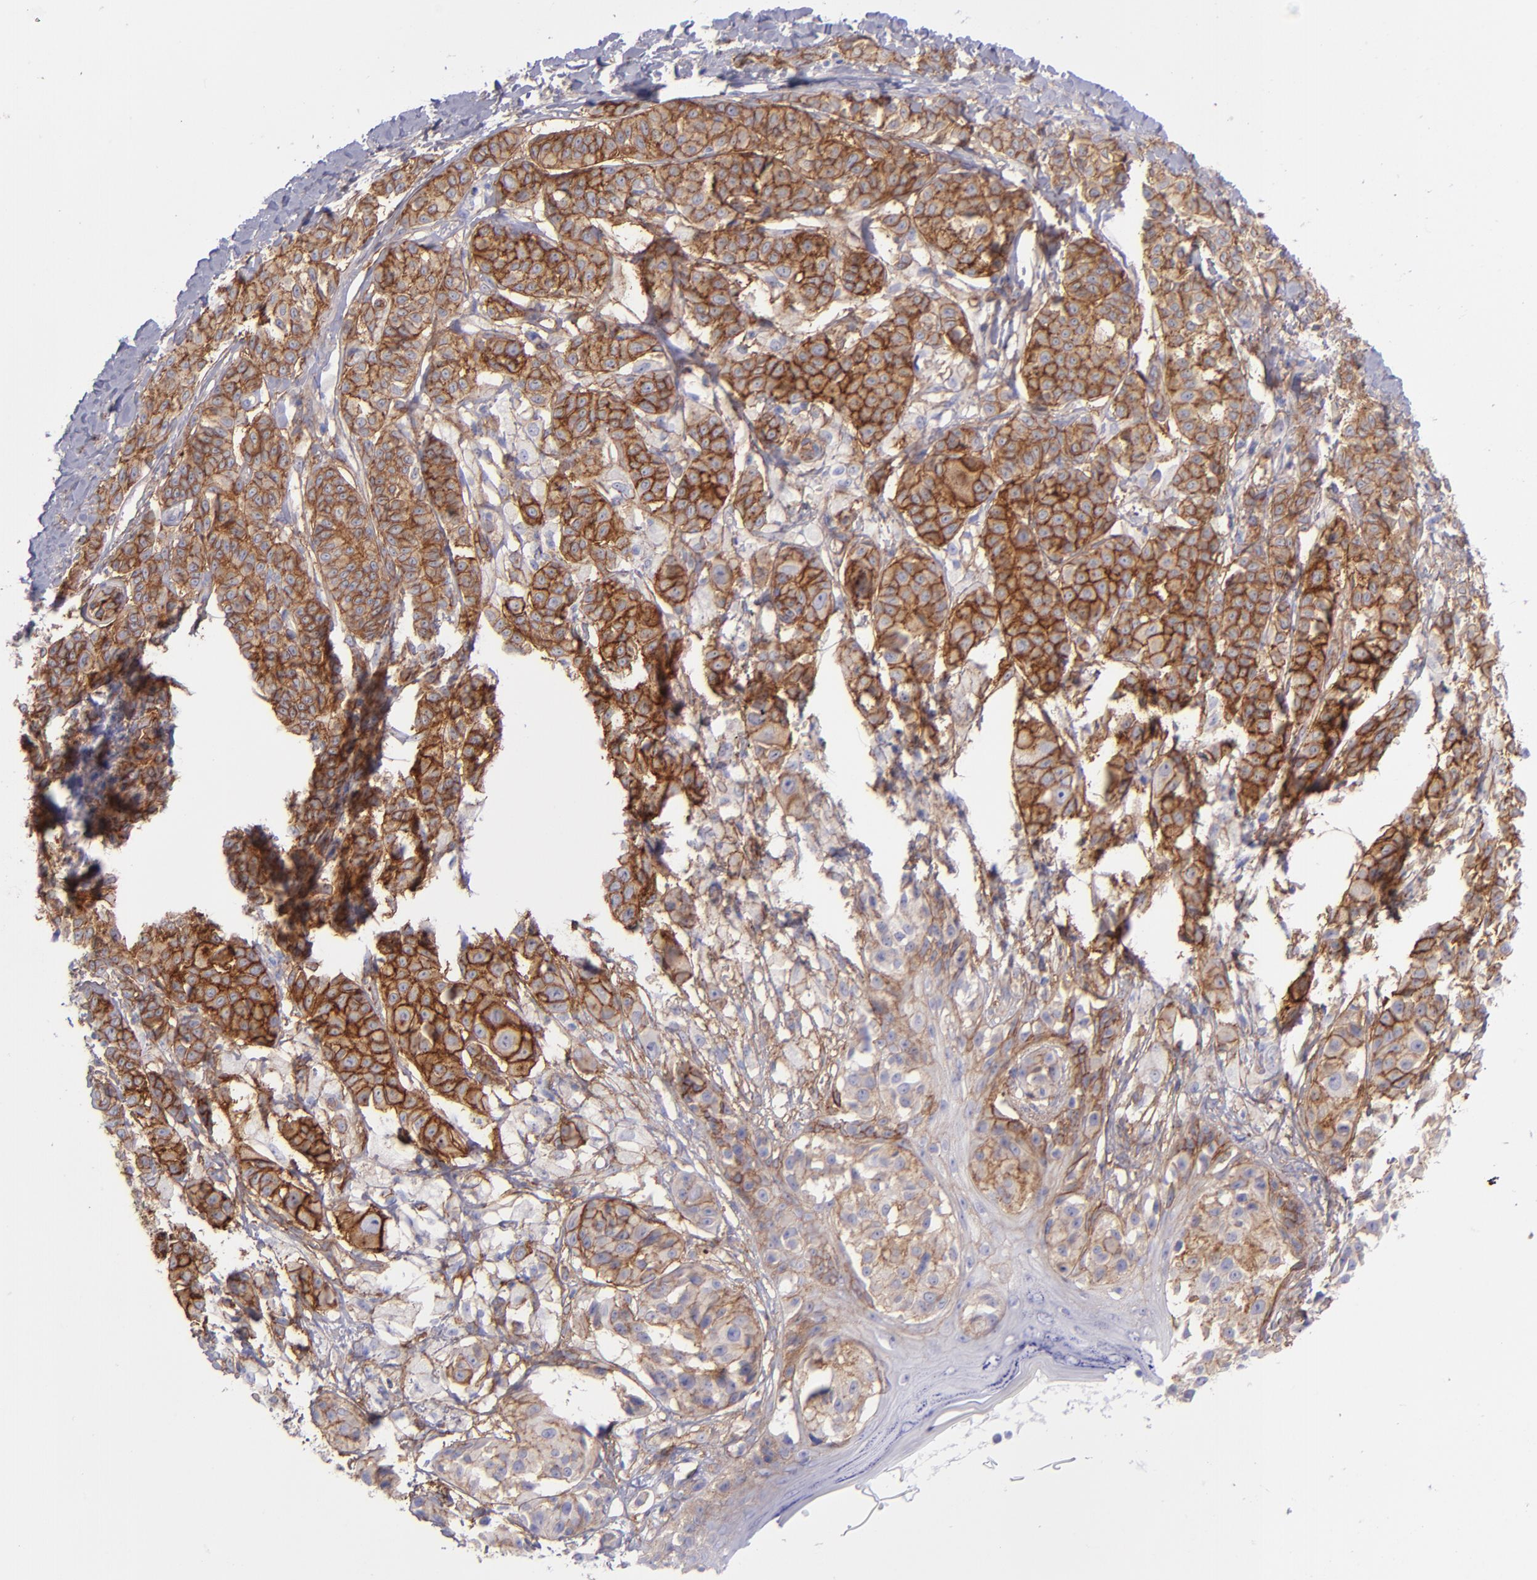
{"staining": {"intensity": "moderate", "quantity": ">75%", "location": "cytoplasmic/membranous"}, "tissue": "melanoma", "cell_type": "Tumor cells", "image_type": "cancer", "snomed": [{"axis": "morphology", "description": "Malignant melanoma, NOS"}, {"axis": "topography", "description": "Skin"}], "caption": "DAB immunohistochemical staining of human malignant melanoma exhibits moderate cytoplasmic/membranous protein staining in about >75% of tumor cells. Using DAB (brown) and hematoxylin (blue) stains, captured at high magnification using brightfield microscopy.", "gene": "ITGAV", "patient": {"sex": "male", "age": 76}}